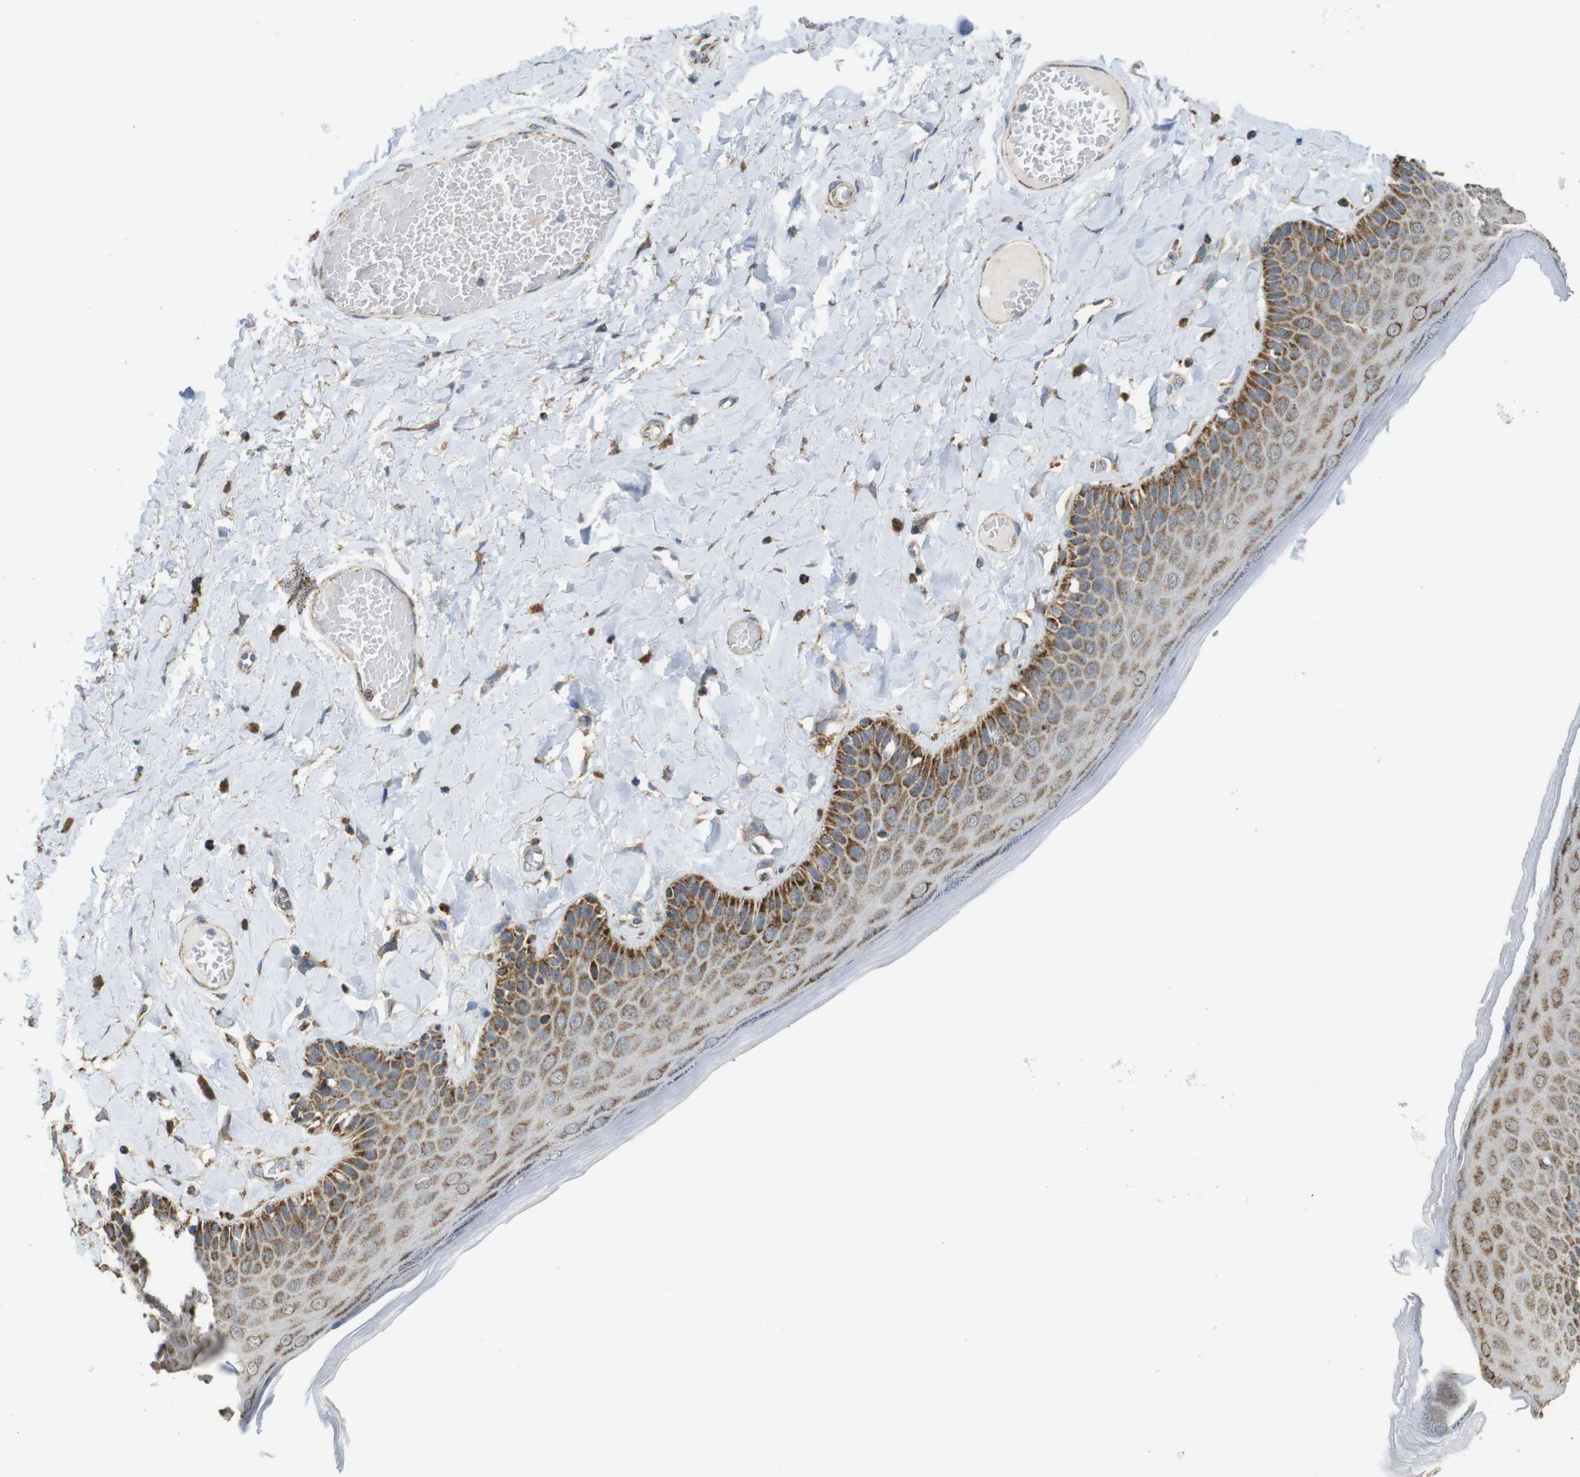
{"staining": {"intensity": "moderate", "quantity": "25%-75%", "location": "cytoplasmic/membranous"}, "tissue": "skin", "cell_type": "Epidermal cells", "image_type": "normal", "snomed": [{"axis": "morphology", "description": "Normal tissue, NOS"}, {"axis": "topography", "description": "Anal"}], "caption": "Skin stained with immunohistochemistry exhibits moderate cytoplasmic/membranous staining in approximately 25%-75% of epidermal cells. Ihc stains the protein of interest in brown and the nuclei are stained blue.", "gene": "CALHM2", "patient": {"sex": "male", "age": 69}}